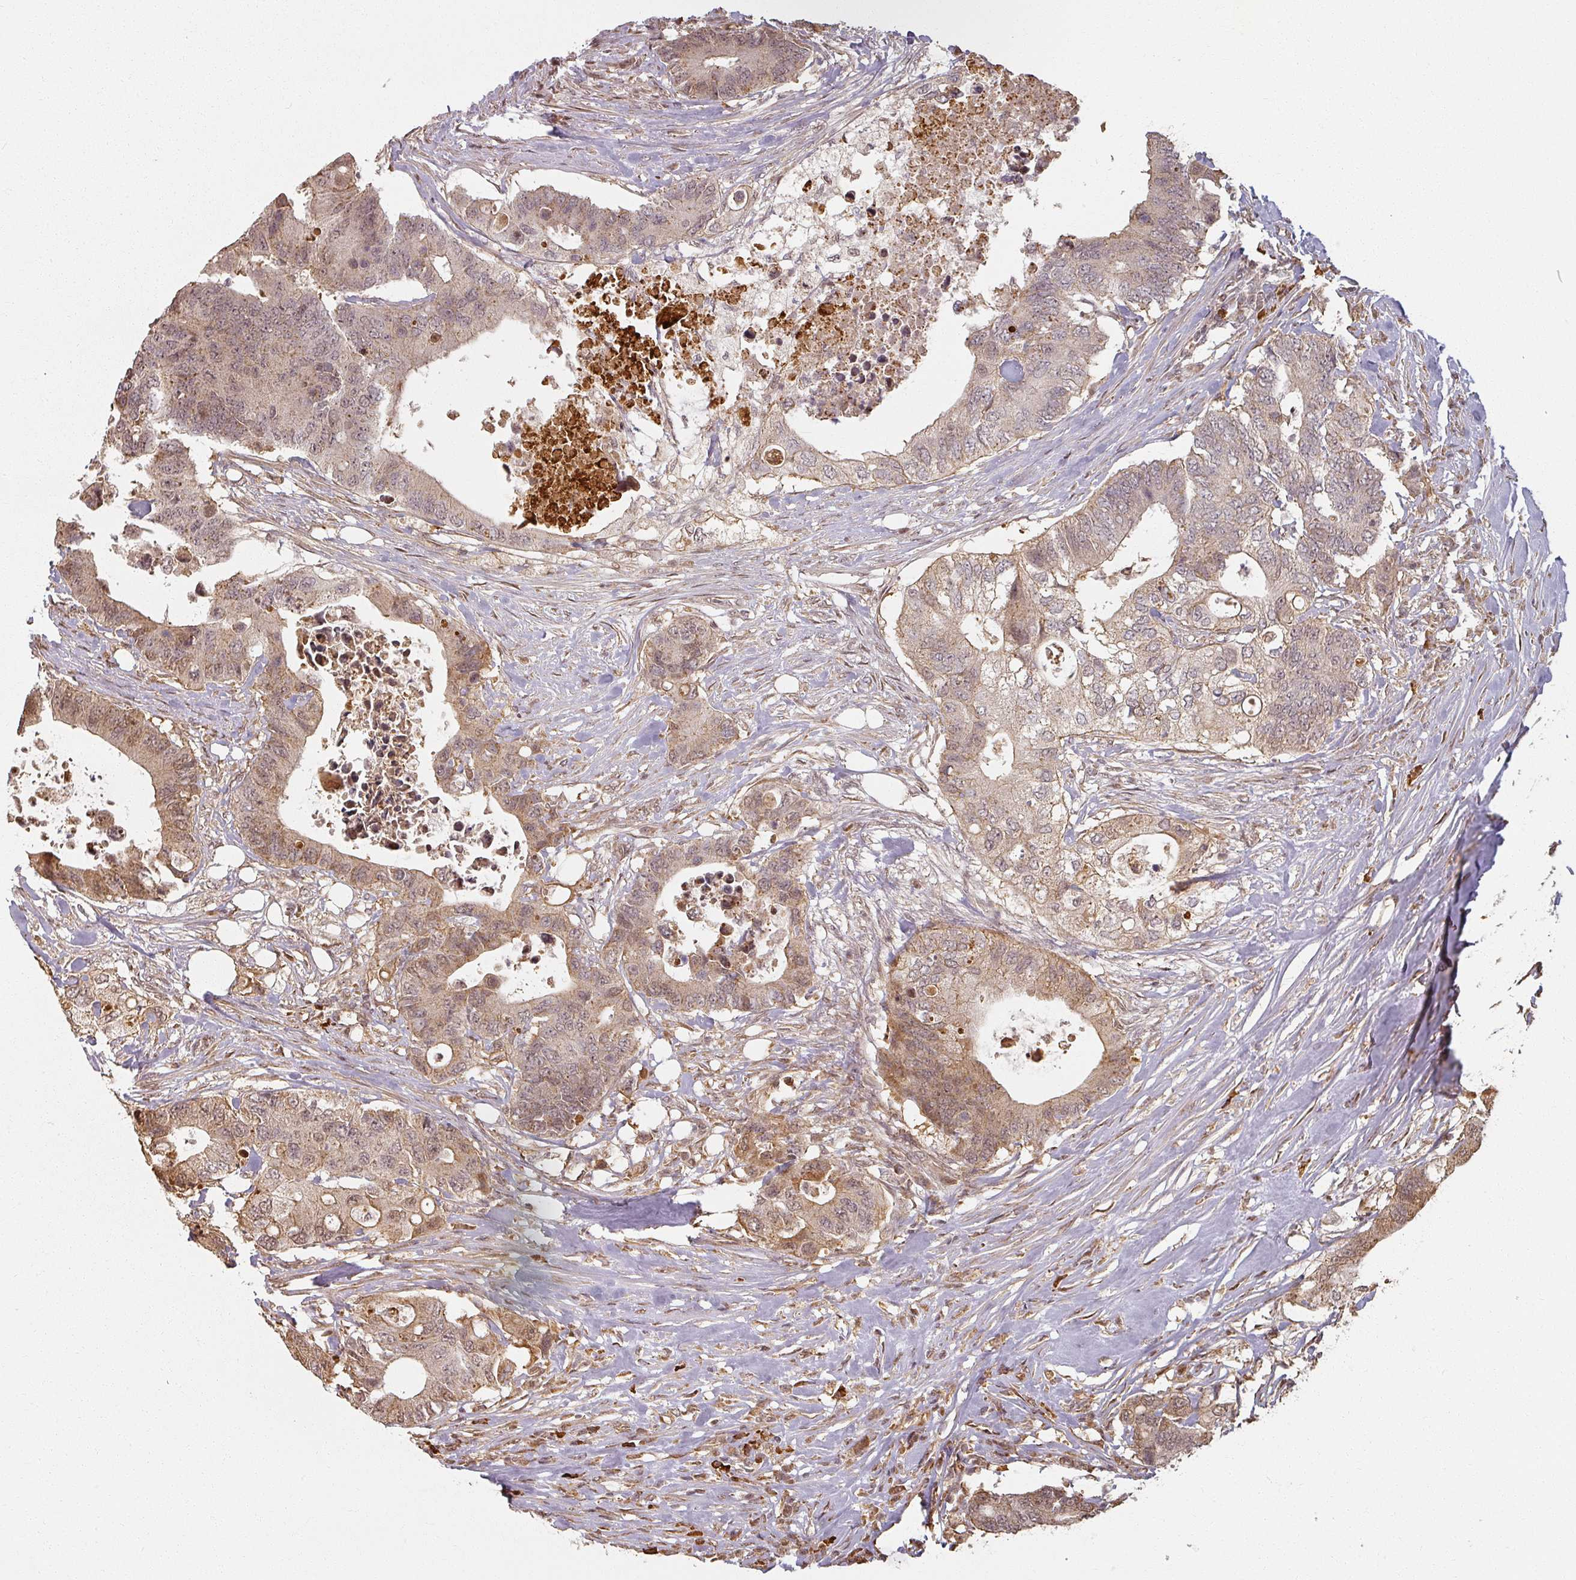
{"staining": {"intensity": "weak", "quantity": ">75%", "location": "cytoplasmic/membranous,nuclear"}, "tissue": "colorectal cancer", "cell_type": "Tumor cells", "image_type": "cancer", "snomed": [{"axis": "morphology", "description": "Adenocarcinoma, NOS"}, {"axis": "topography", "description": "Colon"}], "caption": "Immunohistochemical staining of colorectal adenocarcinoma exhibits weak cytoplasmic/membranous and nuclear protein staining in approximately >75% of tumor cells.", "gene": "MED19", "patient": {"sex": "male", "age": 71}}